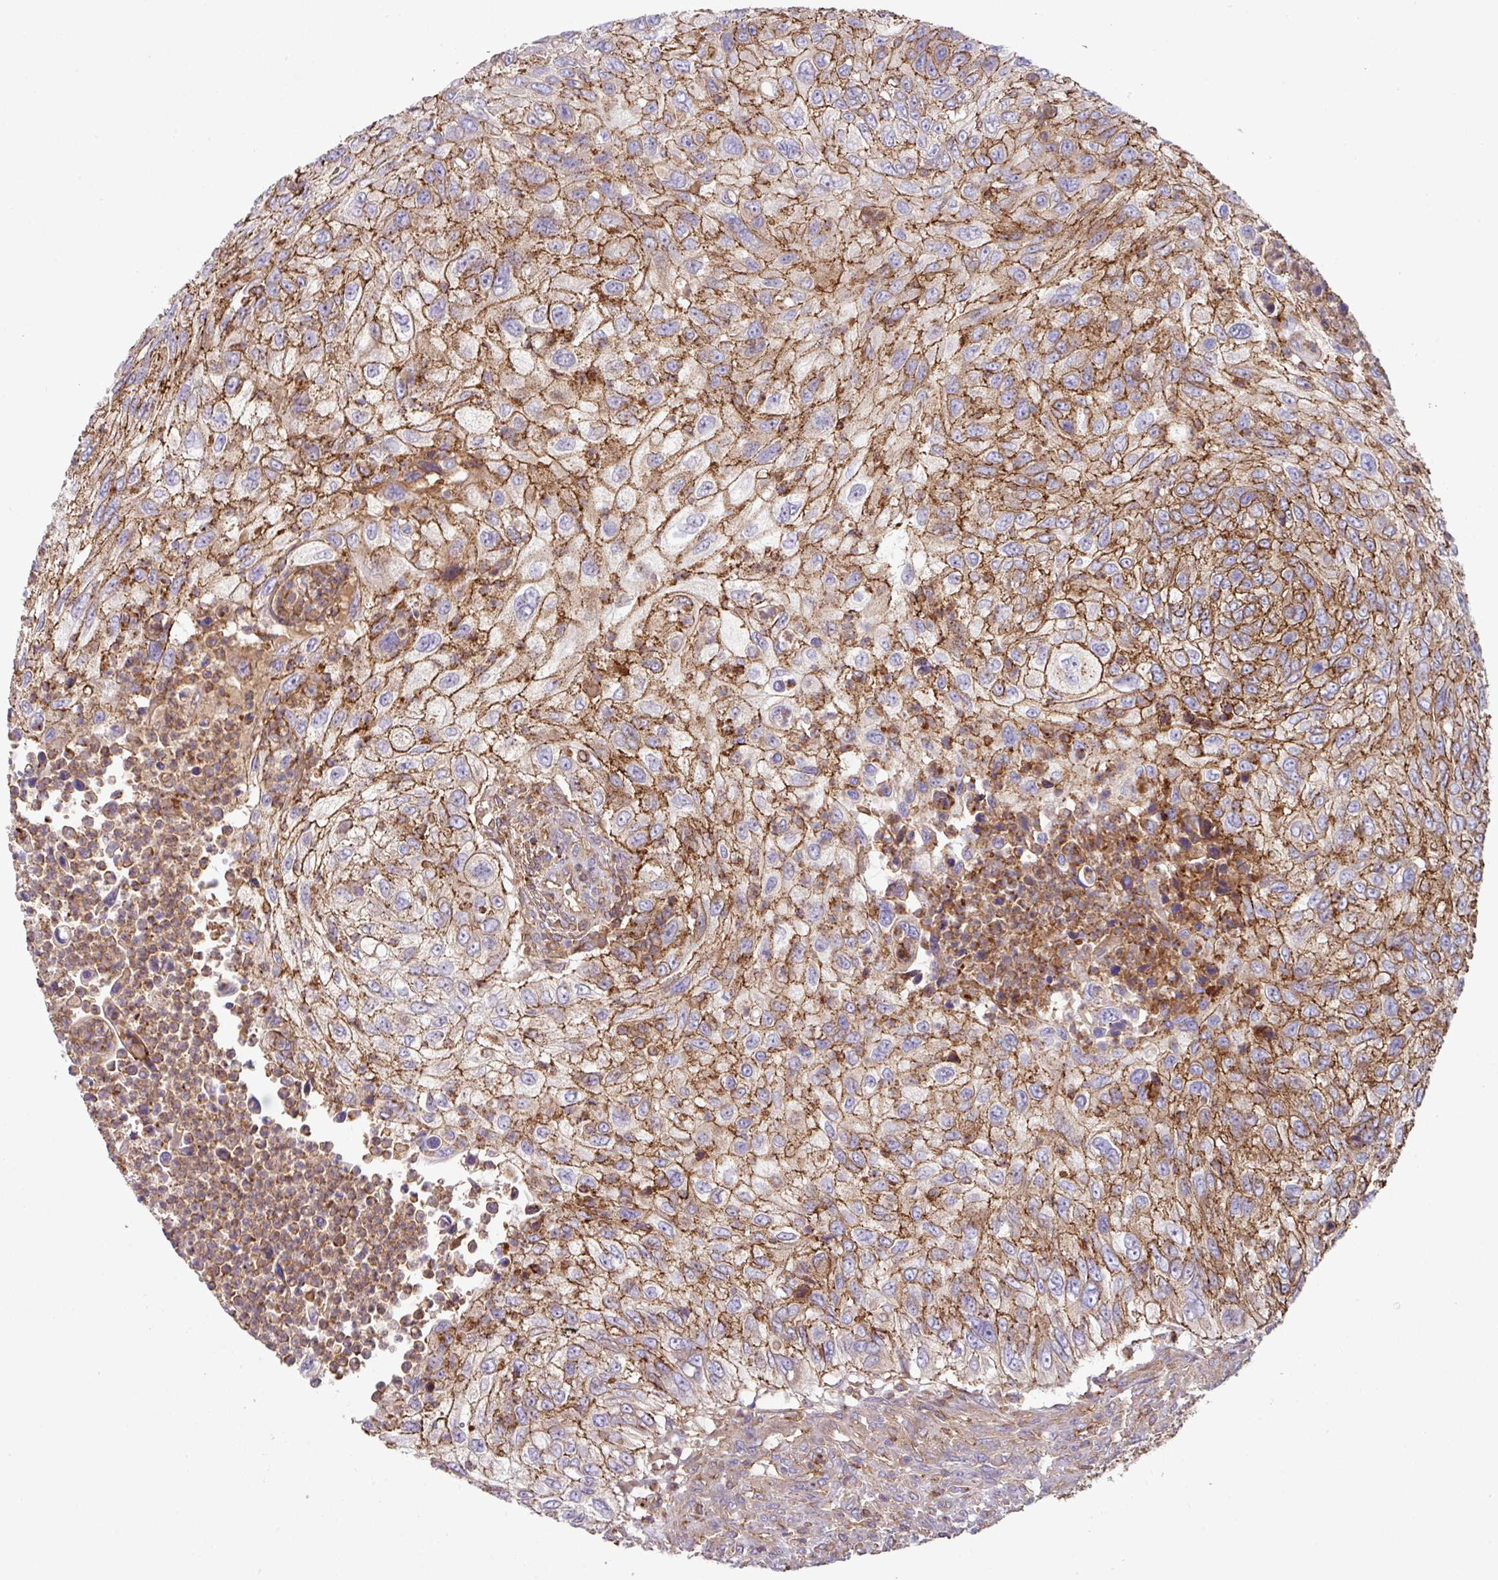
{"staining": {"intensity": "moderate", "quantity": ">75%", "location": "cytoplasmic/membranous"}, "tissue": "urothelial cancer", "cell_type": "Tumor cells", "image_type": "cancer", "snomed": [{"axis": "morphology", "description": "Urothelial carcinoma, High grade"}, {"axis": "topography", "description": "Urinary bladder"}], "caption": "Immunohistochemistry (DAB (3,3'-diaminobenzidine)) staining of human high-grade urothelial carcinoma shows moderate cytoplasmic/membranous protein positivity in approximately >75% of tumor cells.", "gene": "RIC1", "patient": {"sex": "female", "age": 60}}